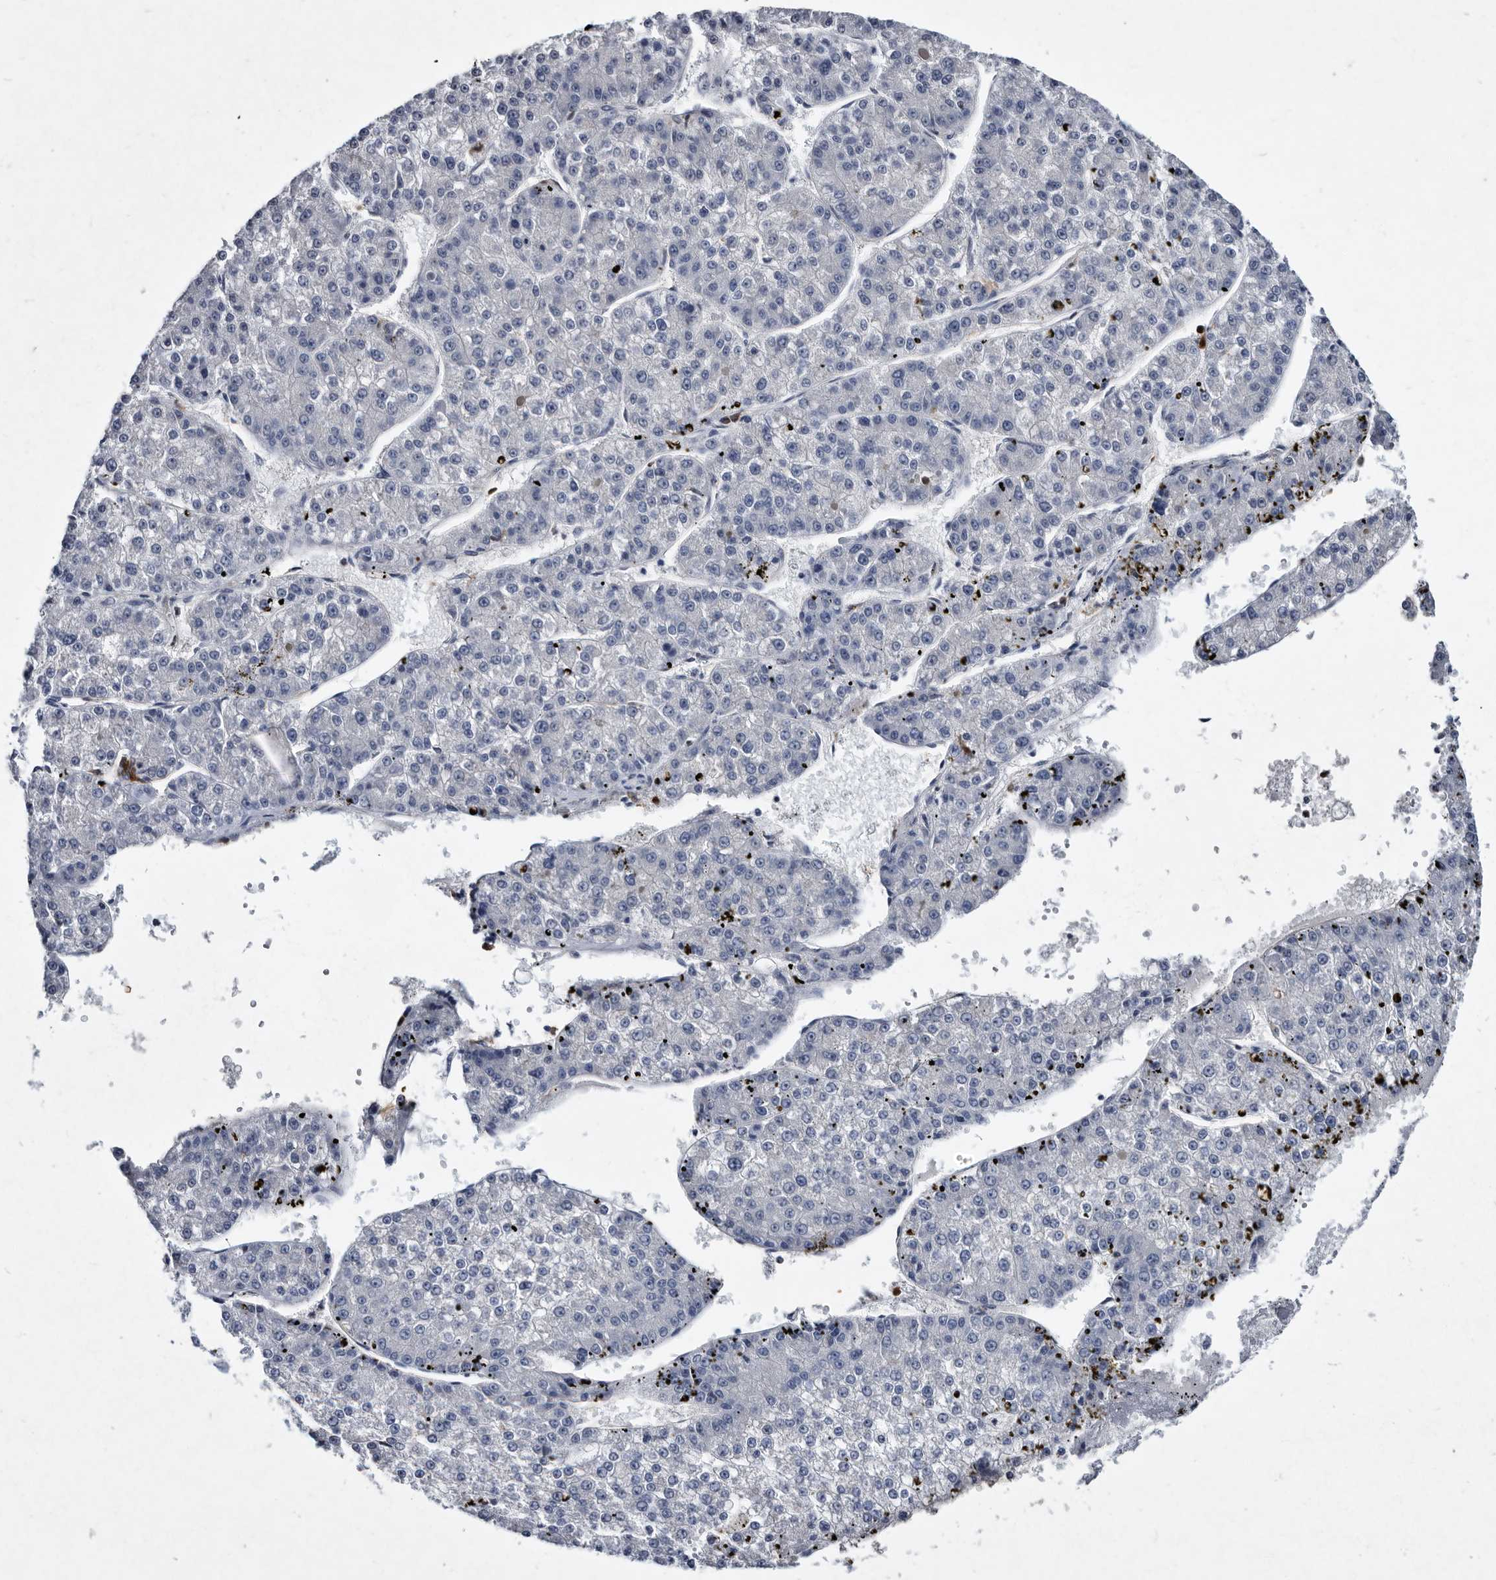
{"staining": {"intensity": "negative", "quantity": "none", "location": "none"}, "tissue": "liver cancer", "cell_type": "Tumor cells", "image_type": "cancer", "snomed": [{"axis": "morphology", "description": "Carcinoma, Hepatocellular, NOS"}, {"axis": "topography", "description": "Liver"}], "caption": "Immunohistochemical staining of liver cancer (hepatocellular carcinoma) demonstrates no significant staining in tumor cells.", "gene": "SERPINB8", "patient": {"sex": "female", "age": 73}}